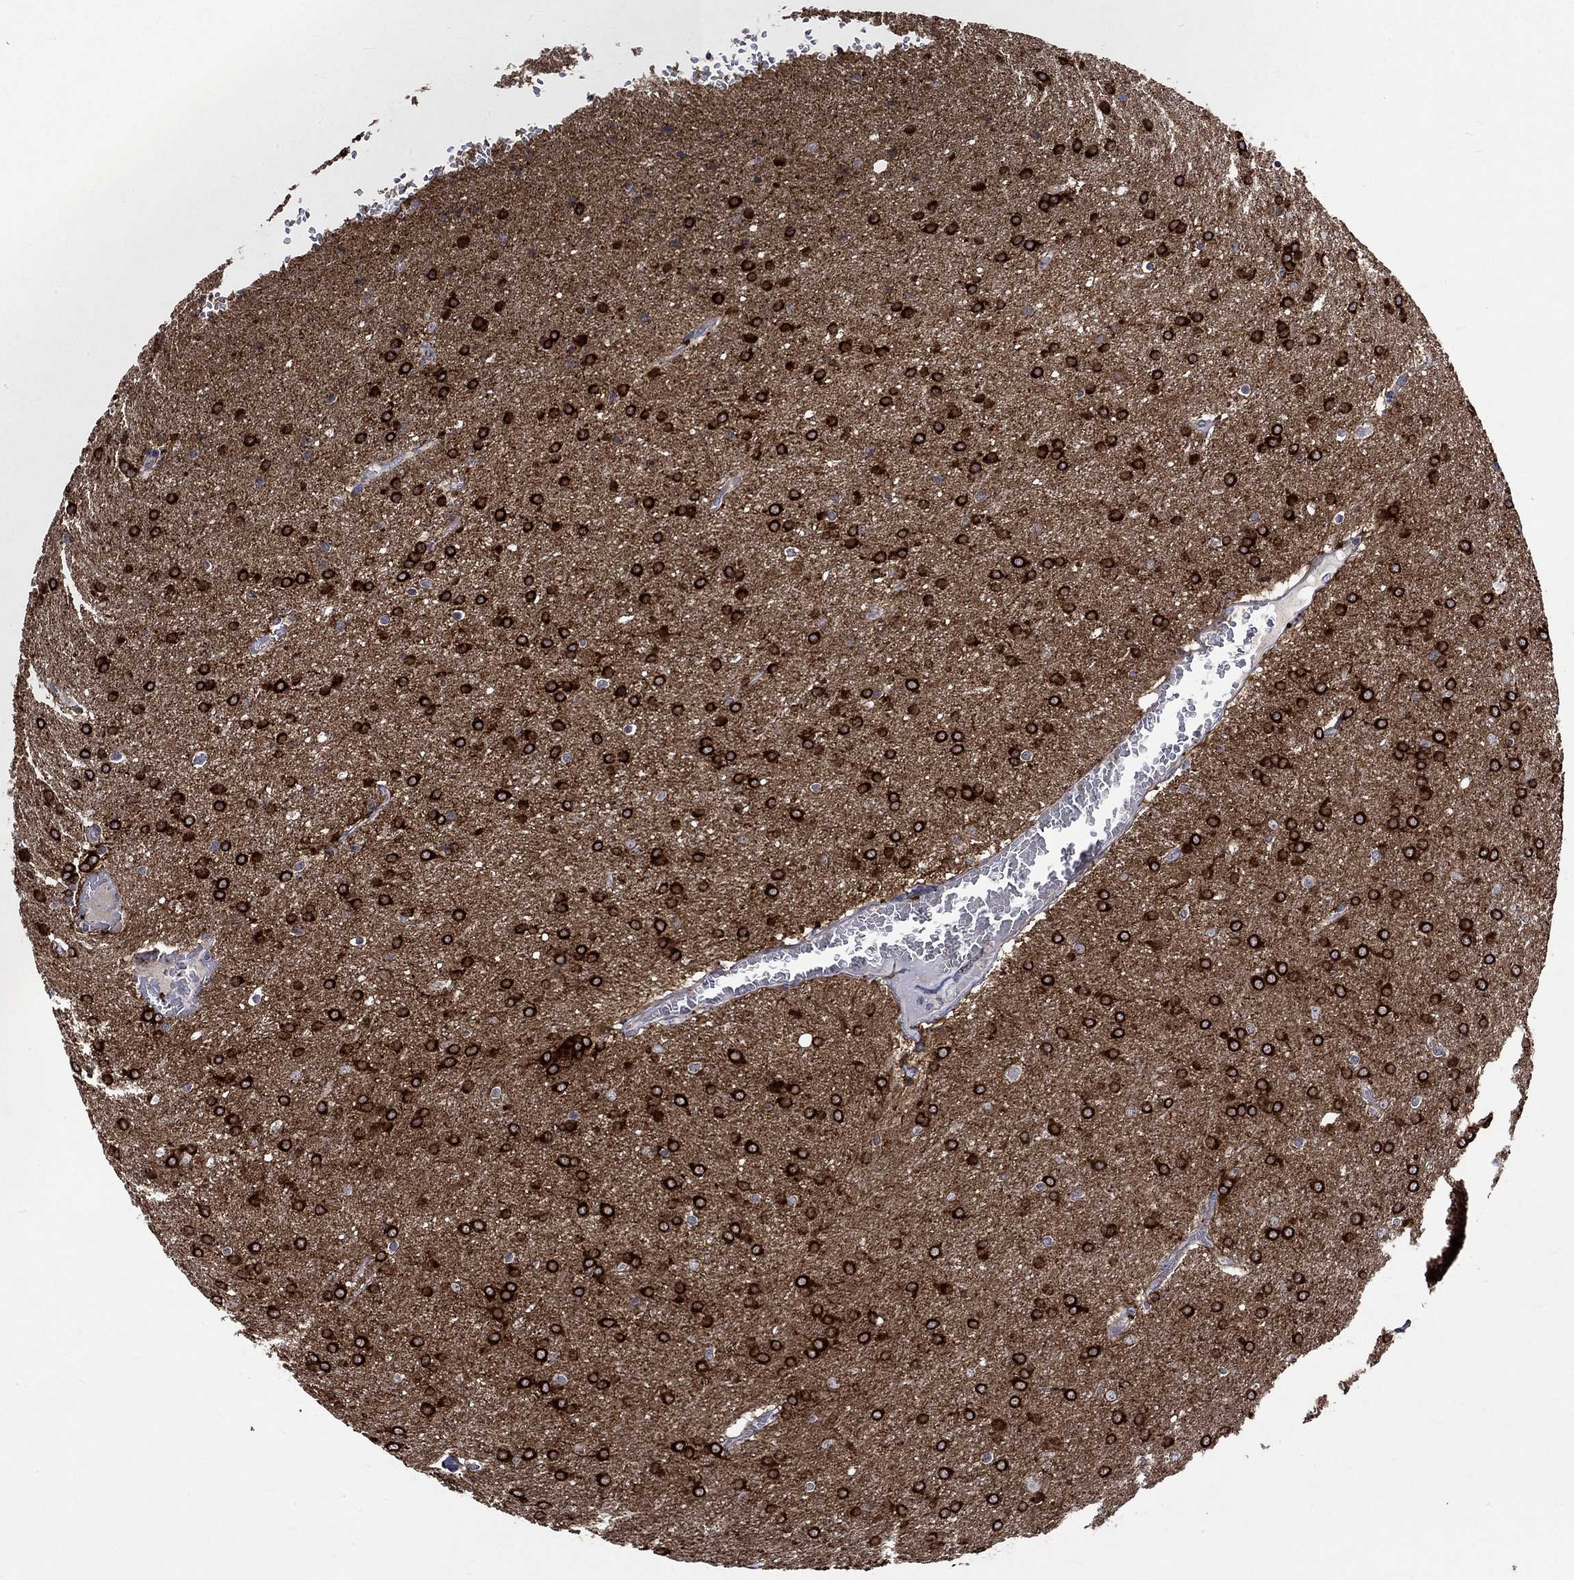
{"staining": {"intensity": "strong", "quantity": ">75%", "location": "cytoplasmic/membranous"}, "tissue": "glioma", "cell_type": "Tumor cells", "image_type": "cancer", "snomed": [{"axis": "morphology", "description": "Glioma, malignant, Low grade"}, {"axis": "topography", "description": "Brain"}], "caption": "Tumor cells display strong cytoplasmic/membranous staining in approximately >75% of cells in malignant low-grade glioma.", "gene": "CRYAB", "patient": {"sex": "female", "age": 32}}